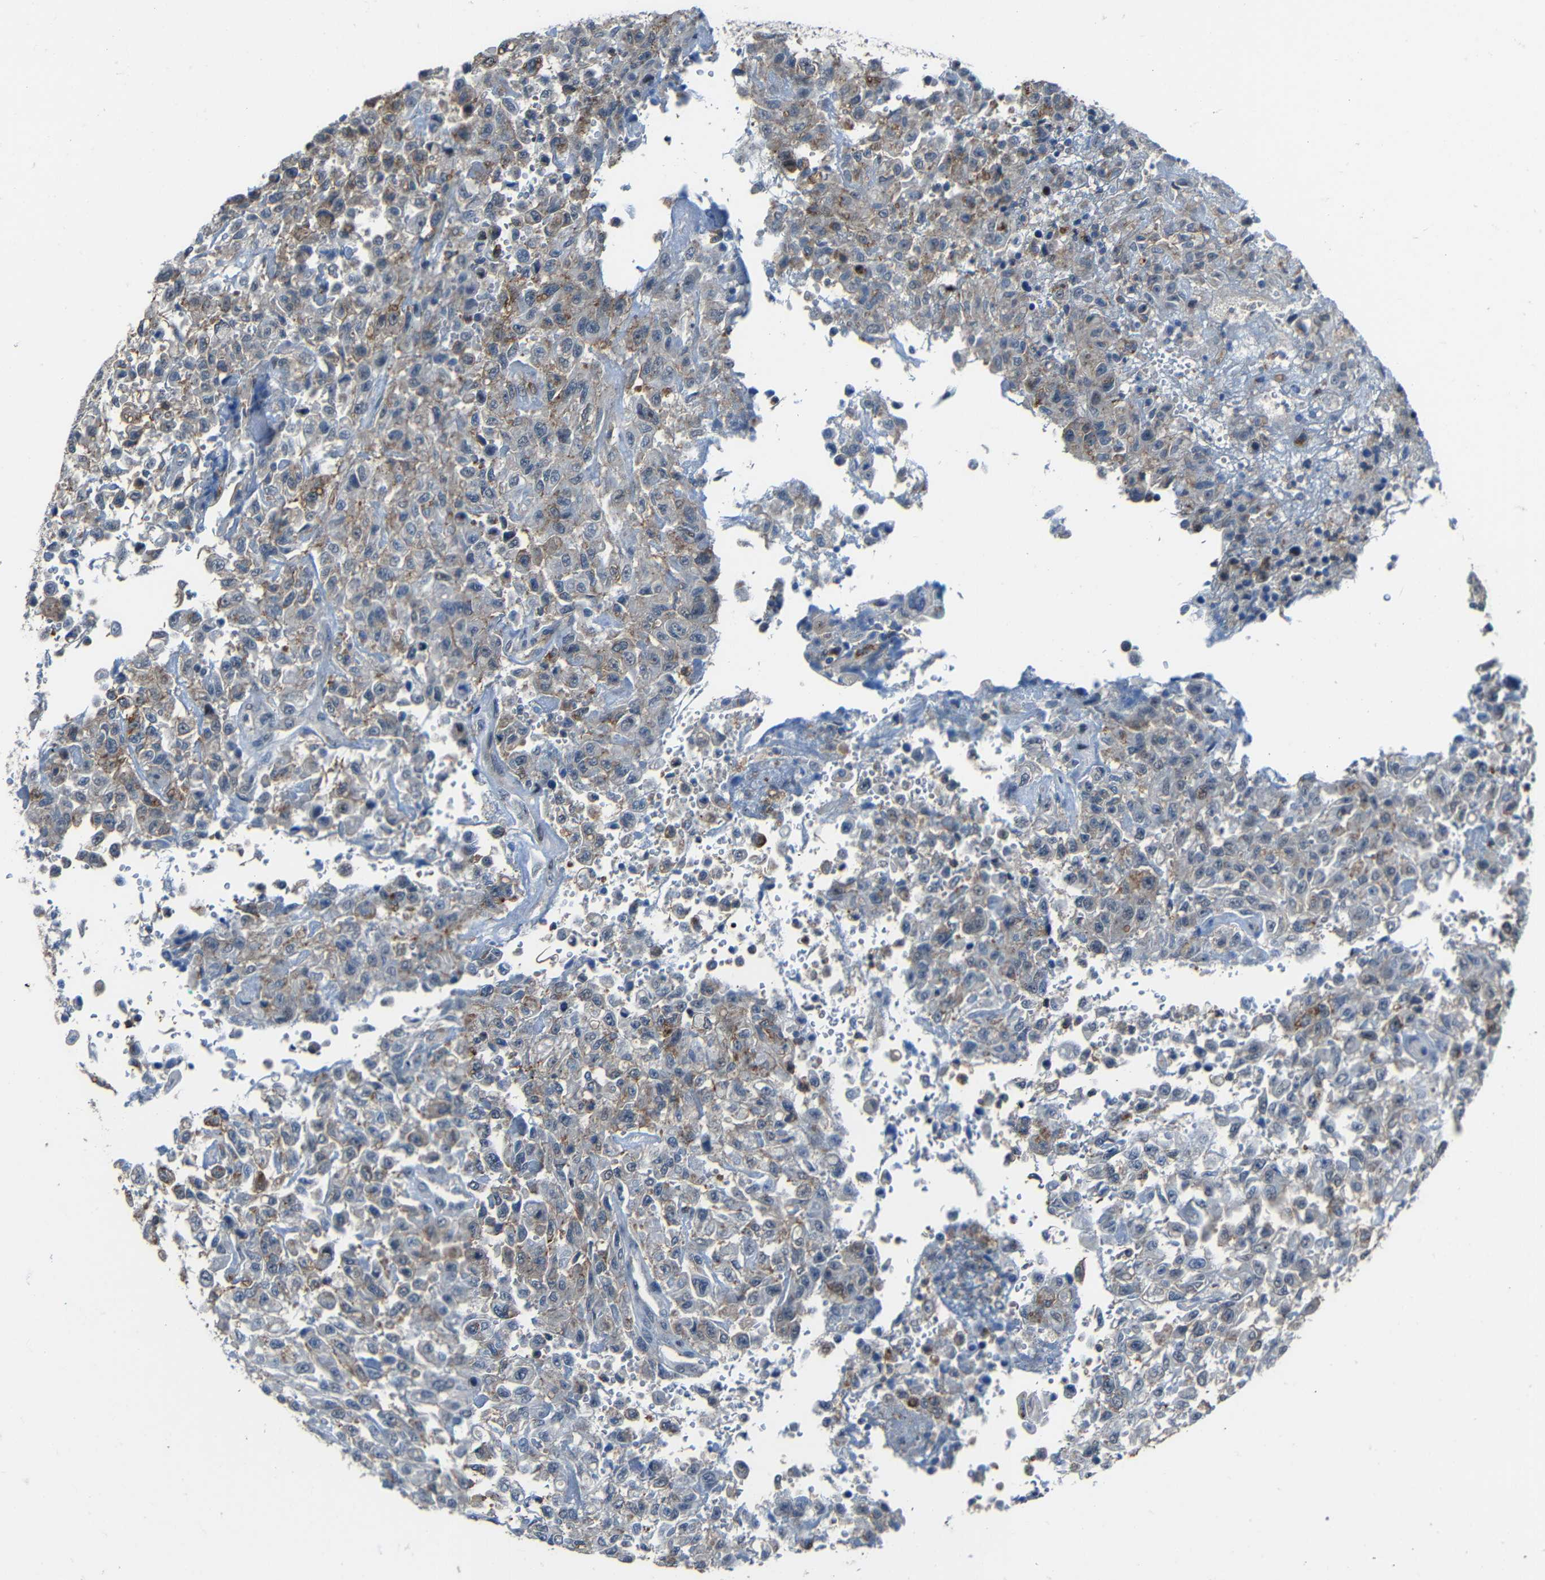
{"staining": {"intensity": "moderate", "quantity": "<25%", "location": "cytoplasmic/membranous"}, "tissue": "urothelial cancer", "cell_type": "Tumor cells", "image_type": "cancer", "snomed": [{"axis": "morphology", "description": "Urothelial carcinoma, High grade"}, {"axis": "topography", "description": "Urinary bladder"}], "caption": "Protein staining displays moderate cytoplasmic/membranous positivity in approximately <25% of tumor cells in high-grade urothelial carcinoma. (IHC, brightfield microscopy, high magnification).", "gene": "DNAJC5", "patient": {"sex": "male", "age": 46}}